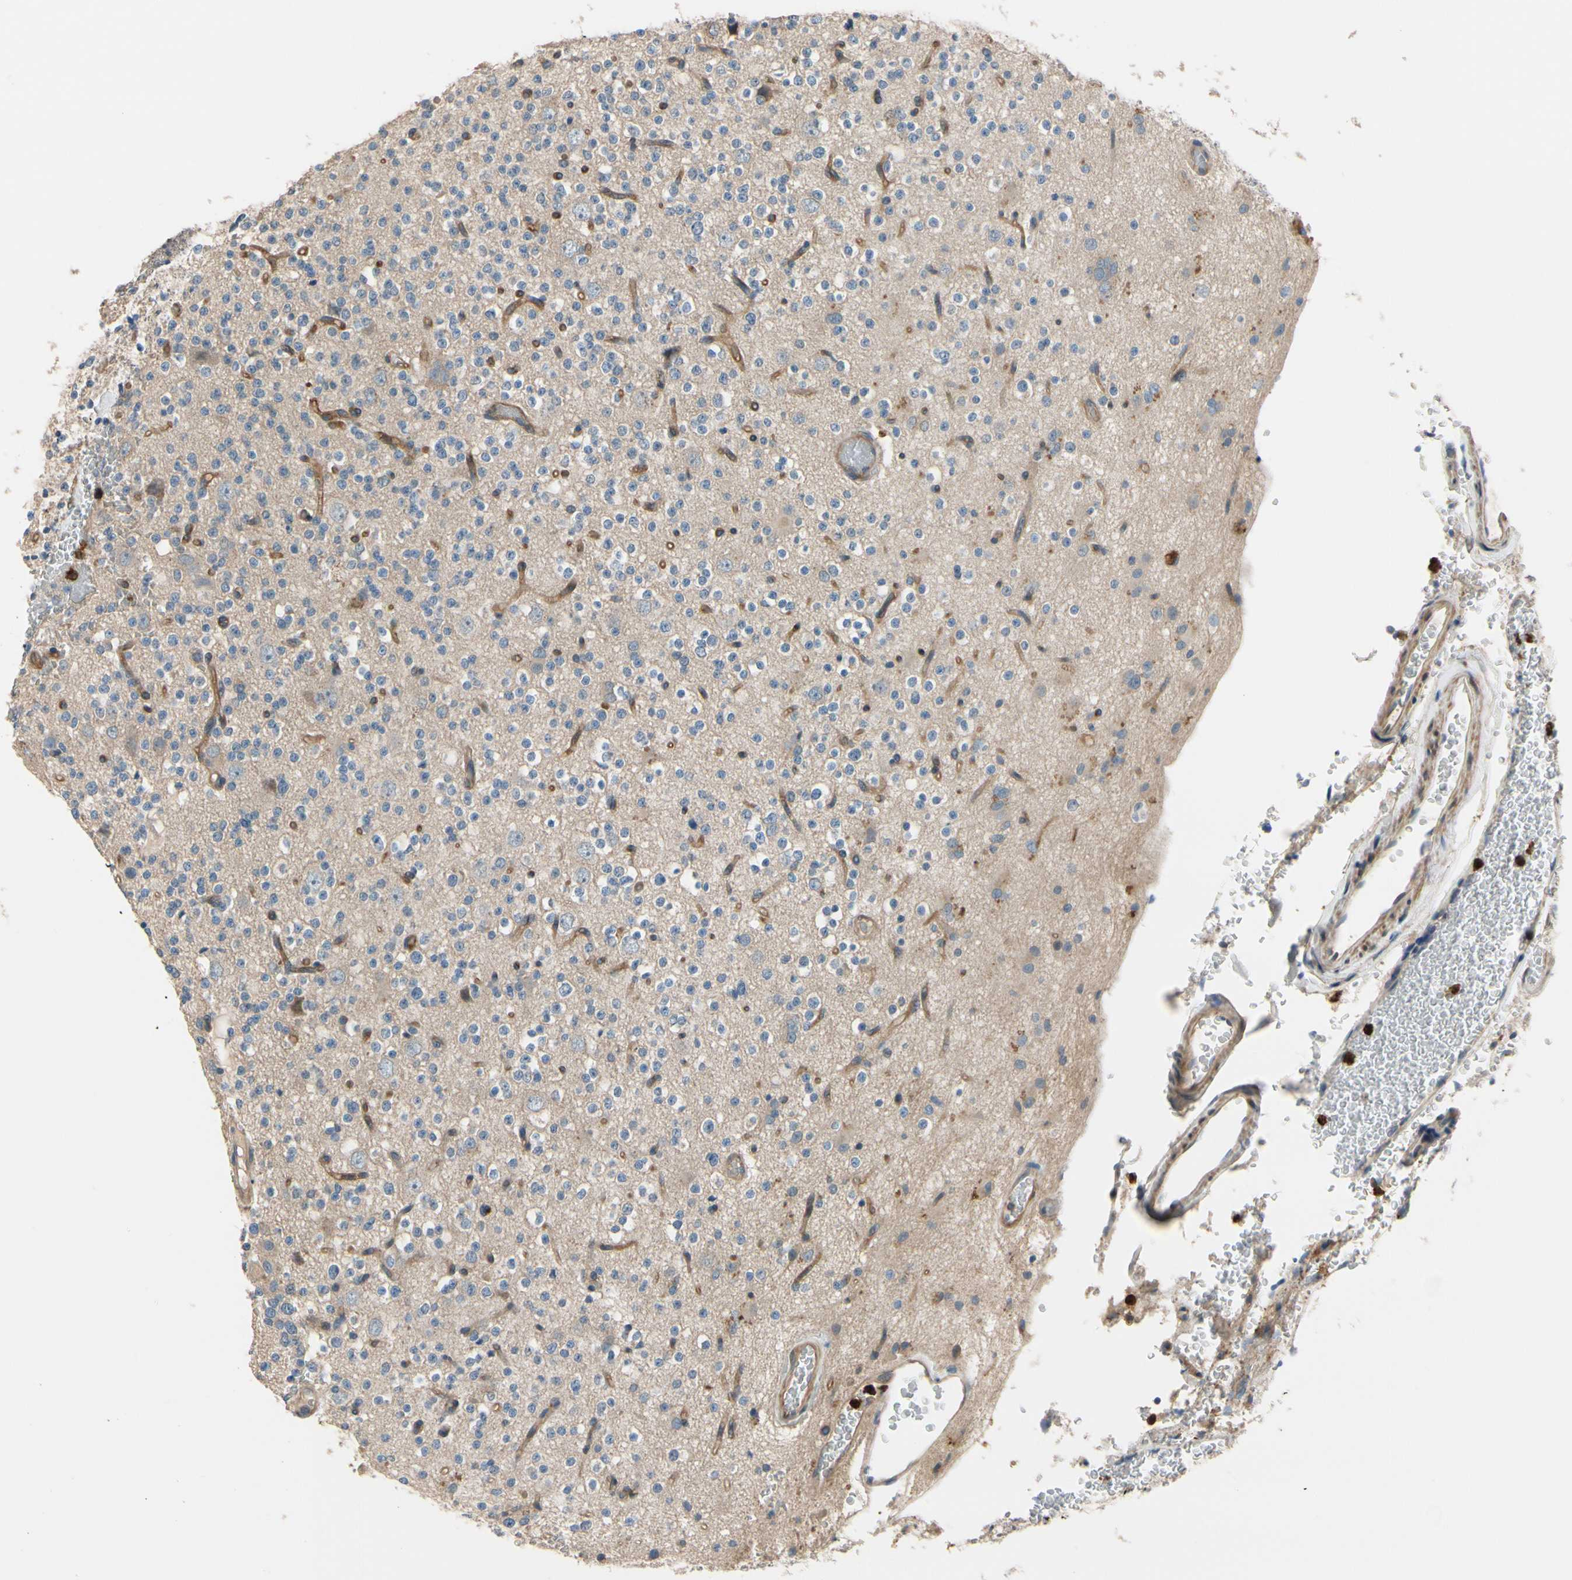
{"staining": {"intensity": "negative", "quantity": "none", "location": "none"}, "tissue": "glioma", "cell_type": "Tumor cells", "image_type": "cancer", "snomed": [{"axis": "morphology", "description": "Glioma, malignant, High grade"}, {"axis": "topography", "description": "Brain"}], "caption": "A photomicrograph of high-grade glioma (malignant) stained for a protein shows no brown staining in tumor cells.", "gene": "SIGLEC5", "patient": {"sex": "male", "age": 47}}